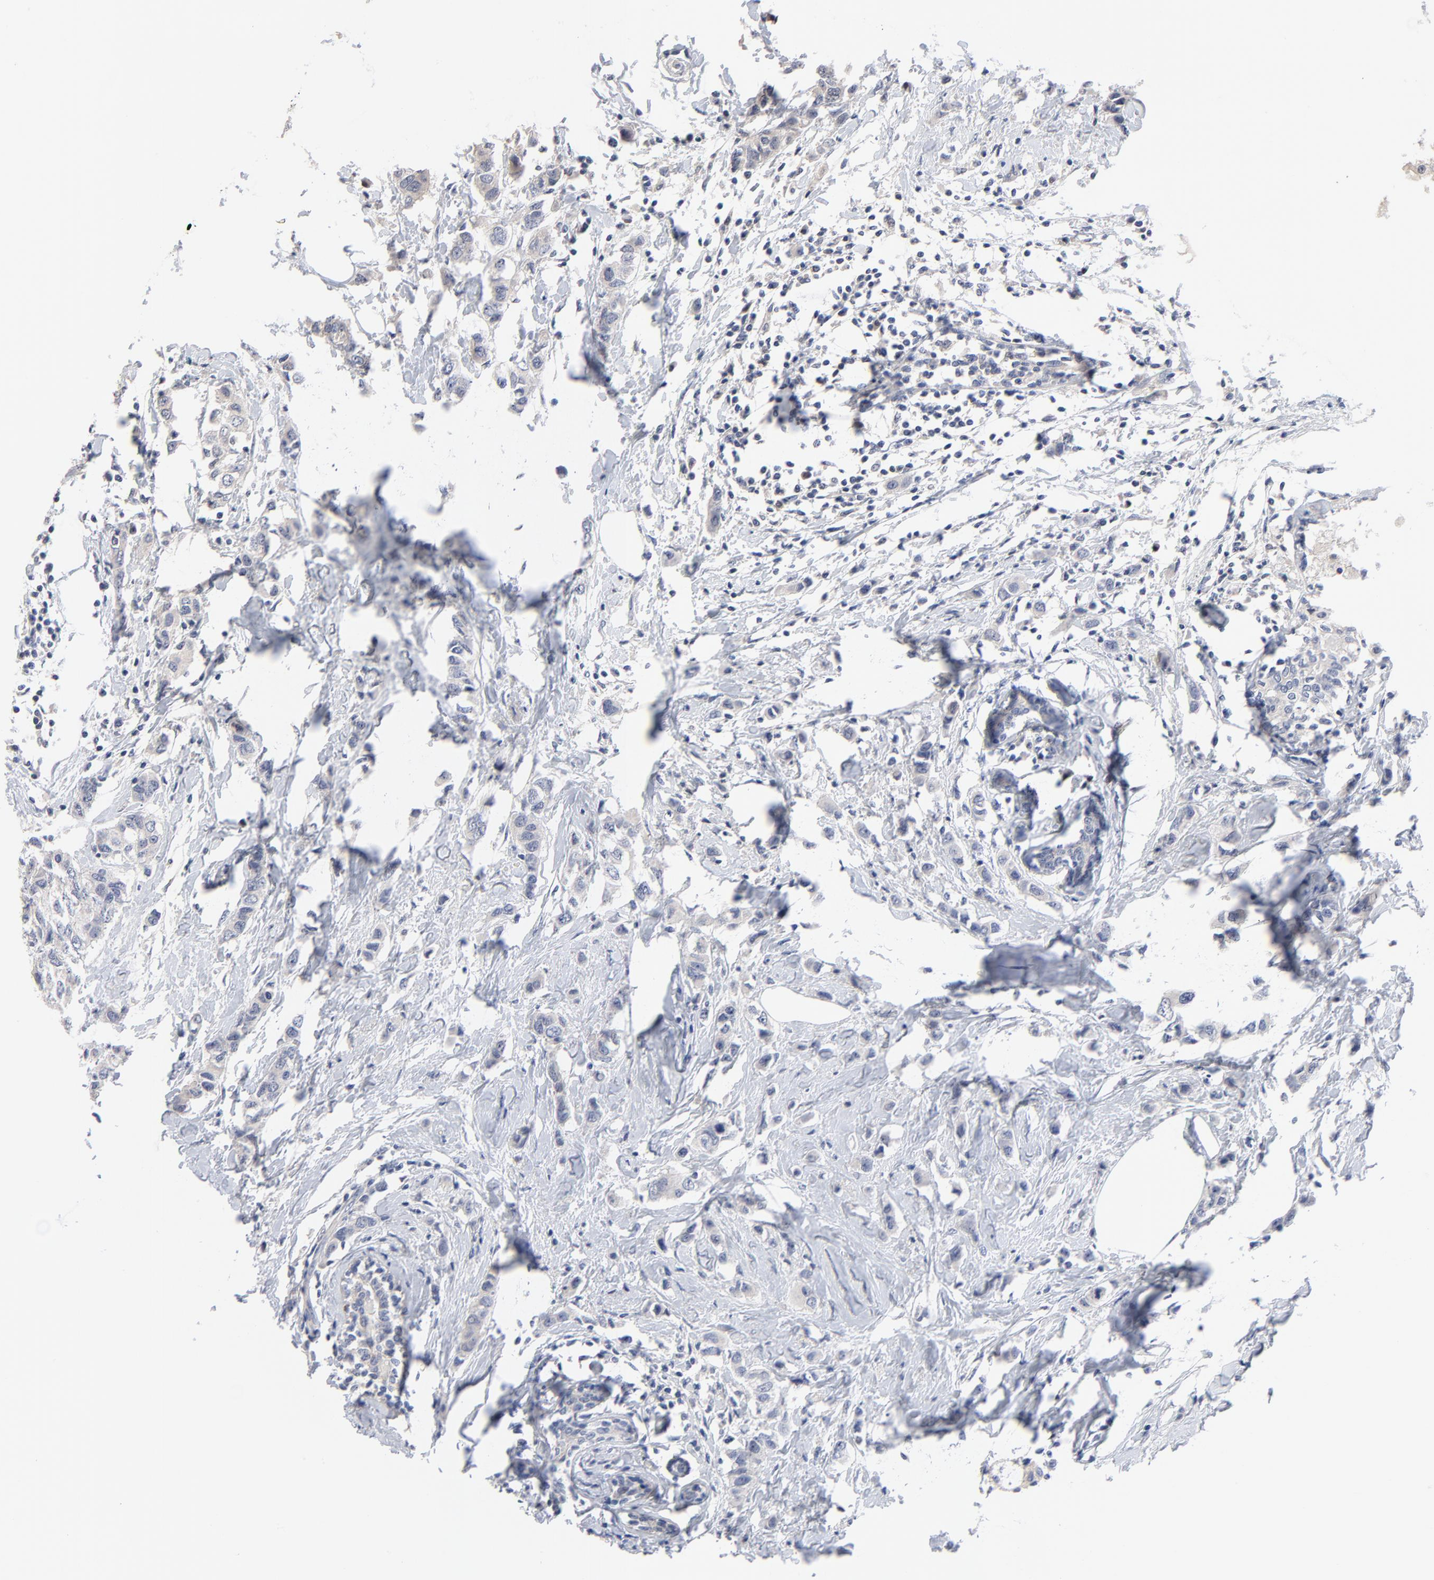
{"staining": {"intensity": "weak", "quantity": "<25%", "location": "cytoplasmic/membranous"}, "tissue": "breast cancer", "cell_type": "Tumor cells", "image_type": "cancer", "snomed": [{"axis": "morphology", "description": "Normal tissue, NOS"}, {"axis": "morphology", "description": "Duct carcinoma"}, {"axis": "topography", "description": "Breast"}], "caption": "This is an immunohistochemistry histopathology image of breast invasive ductal carcinoma. There is no expression in tumor cells.", "gene": "AADAC", "patient": {"sex": "female", "age": 50}}